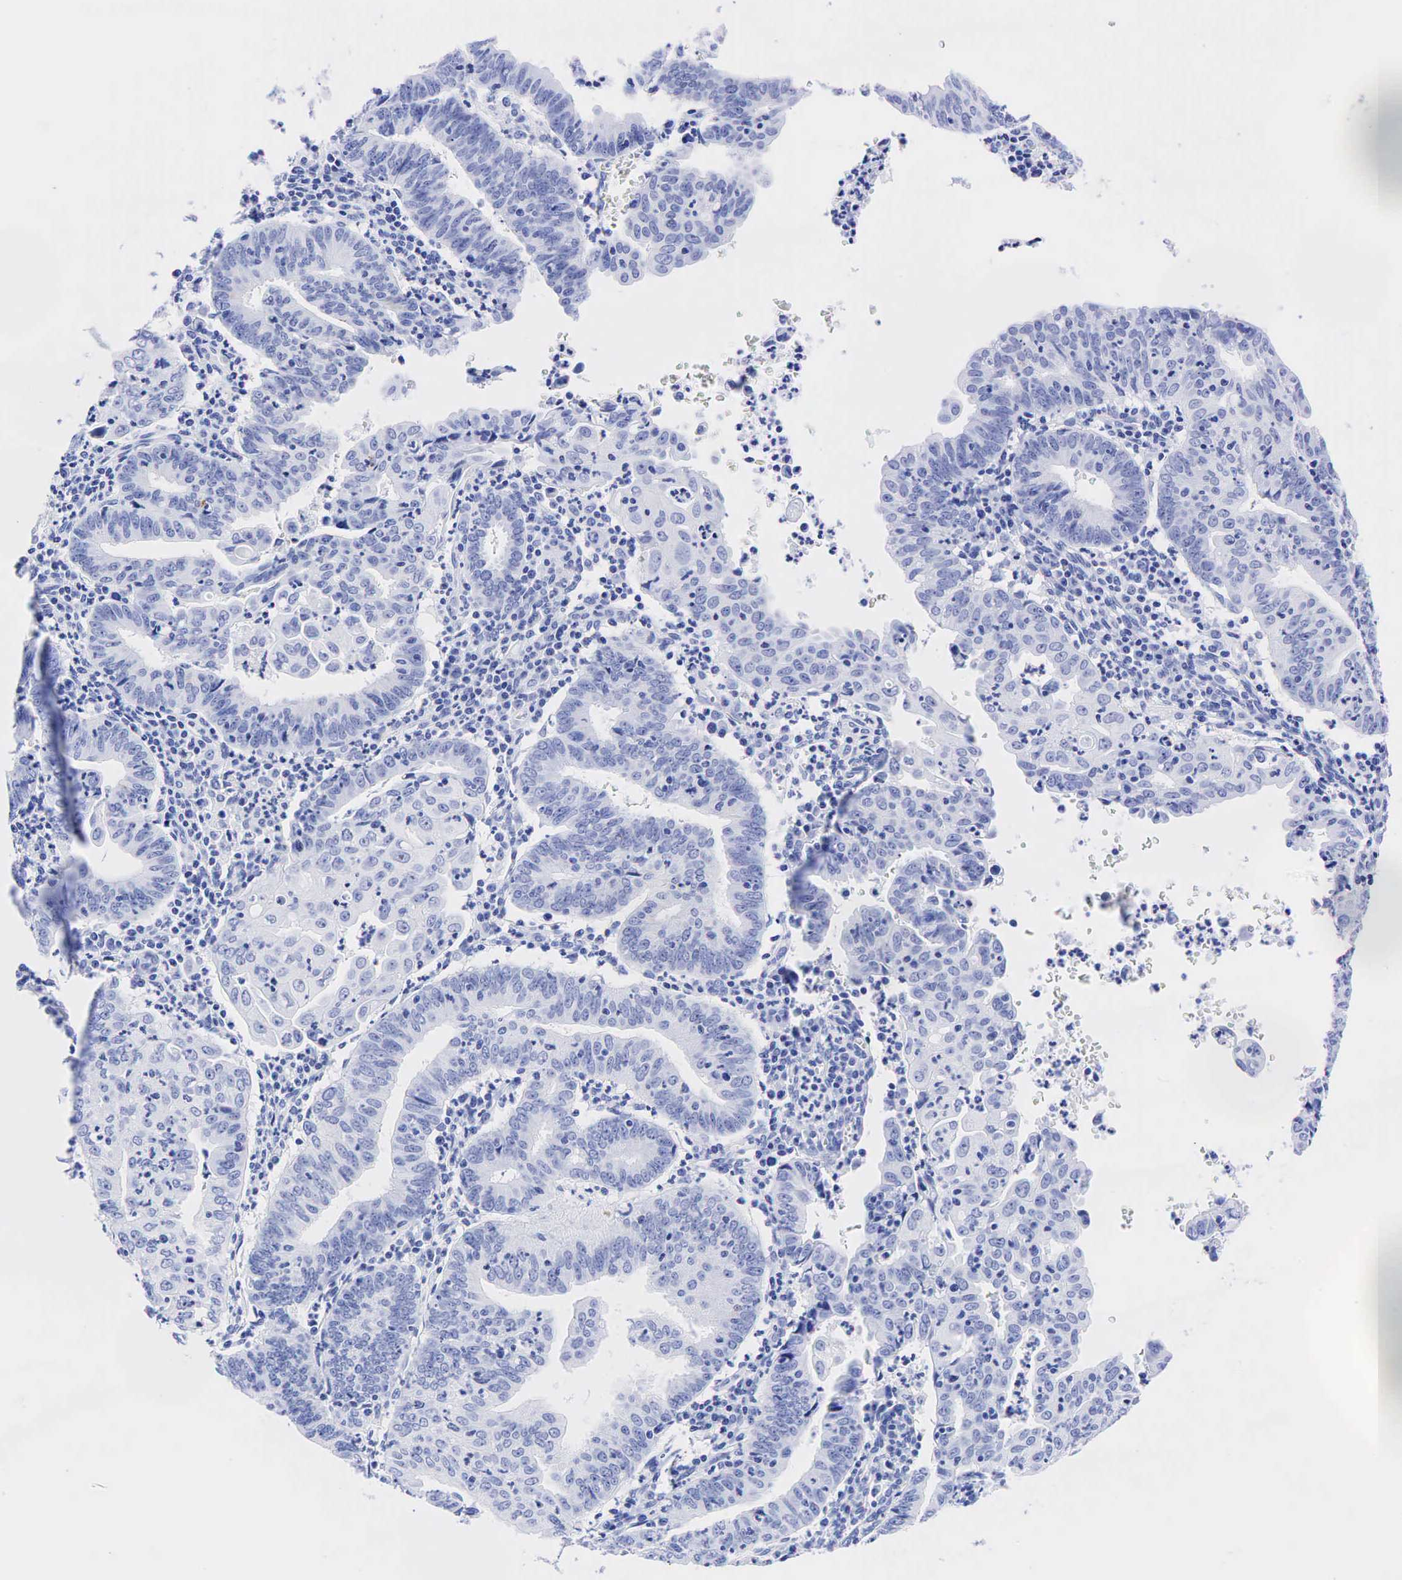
{"staining": {"intensity": "negative", "quantity": "none", "location": "none"}, "tissue": "endometrial cancer", "cell_type": "Tumor cells", "image_type": "cancer", "snomed": [{"axis": "morphology", "description": "Adenocarcinoma, NOS"}, {"axis": "topography", "description": "Endometrium"}], "caption": "This is an immunohistochemistry photomicrograph of endometrial adenocarcinoma. There is no positivity in tumor cells.", "gene": "CHGA", "patient": {"sex": "female", "age": 60}}